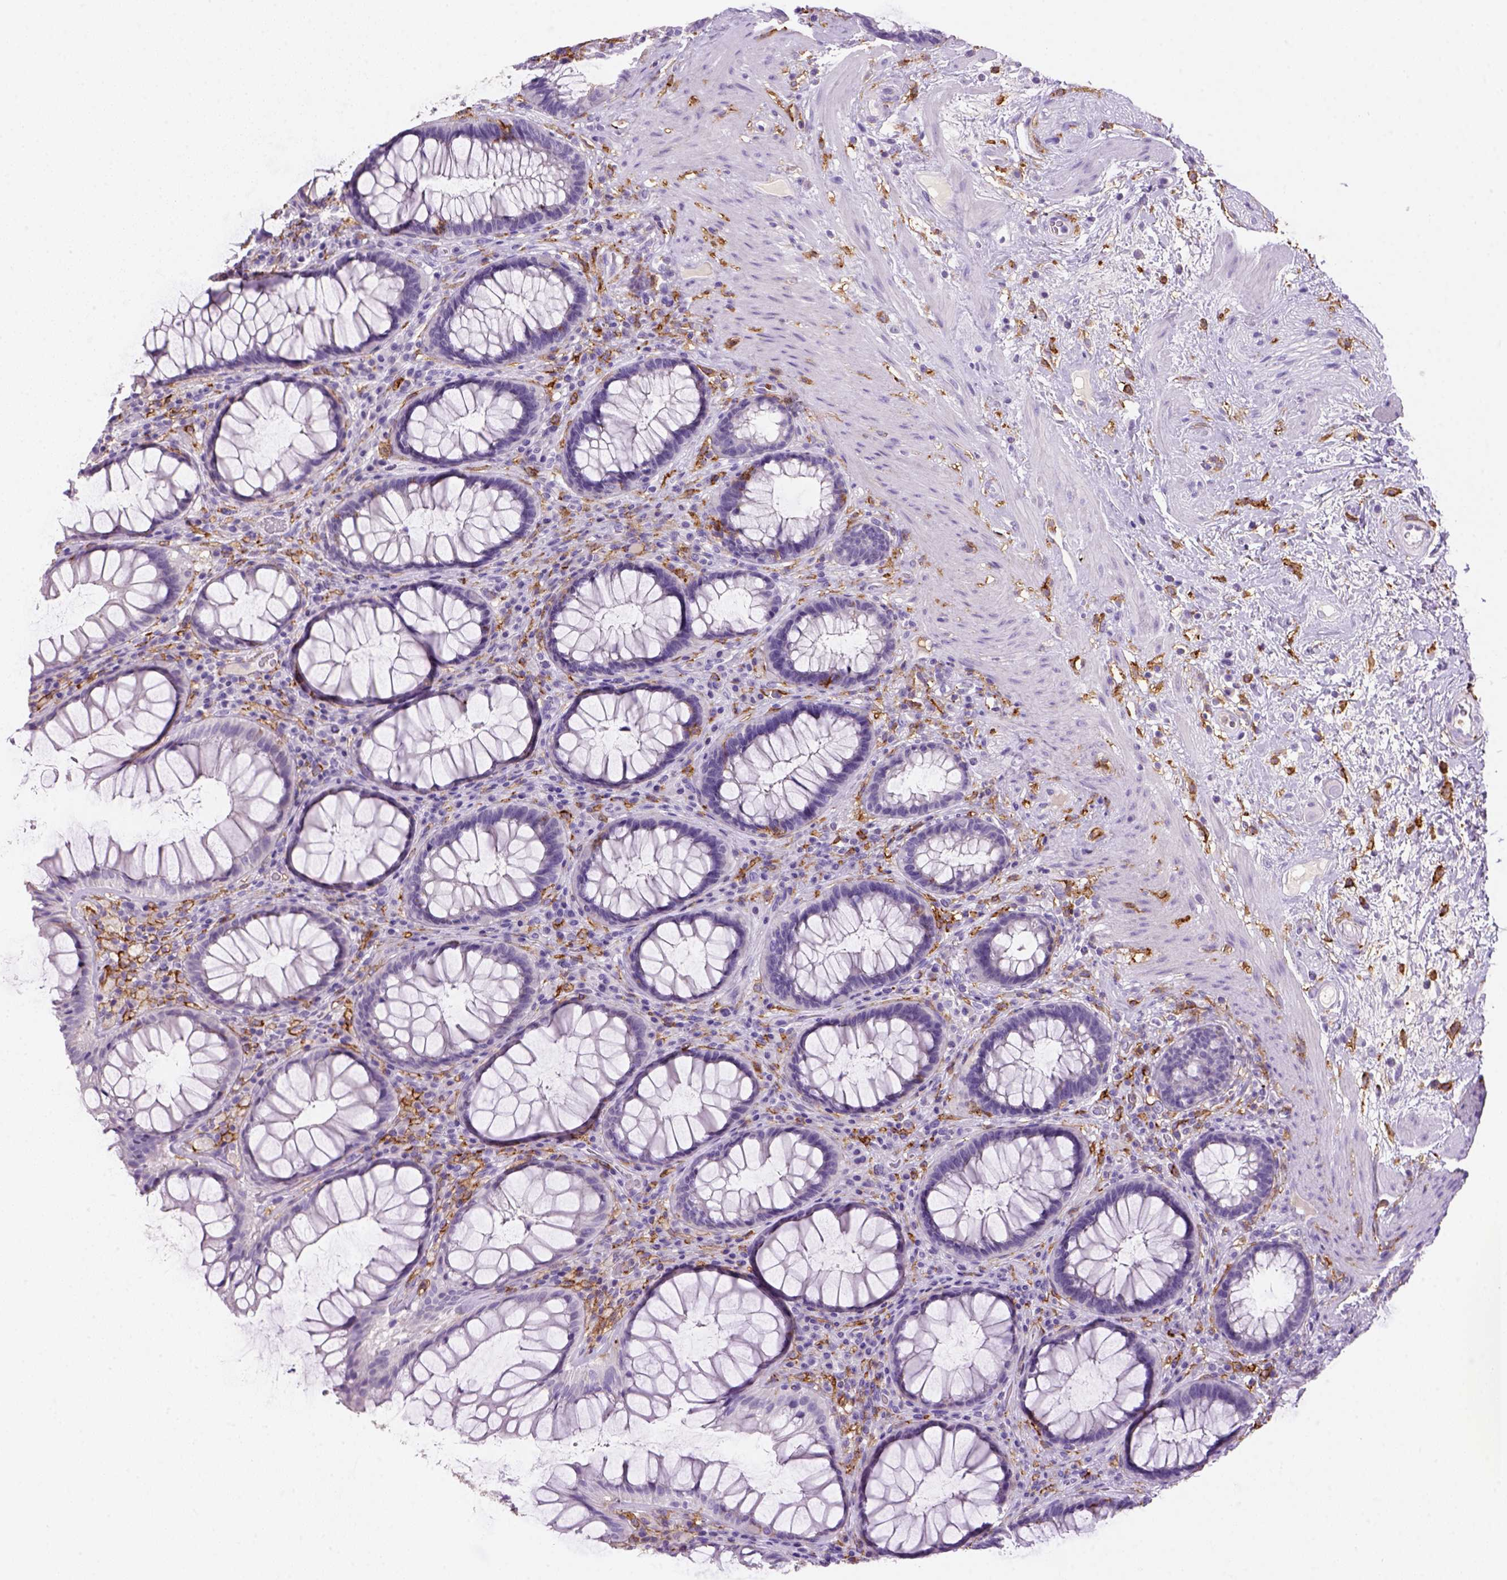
{"staining": {"intensity": "negative", "quantity": "none", "location": "none"}, "tissue": "rectum", "cell_type": "Glandular cells", "image_type": "normal", "snomed": [{"axis": "morphology", "description": "Normal tissue, NOS"}, {"axis": "topography", "description": "Rectum"}], "caption": "Image shows no significant protein staining in glandular cells of benign rectum.", "gene": "CD14", "patient": {"sex": "male", "age": 72}}